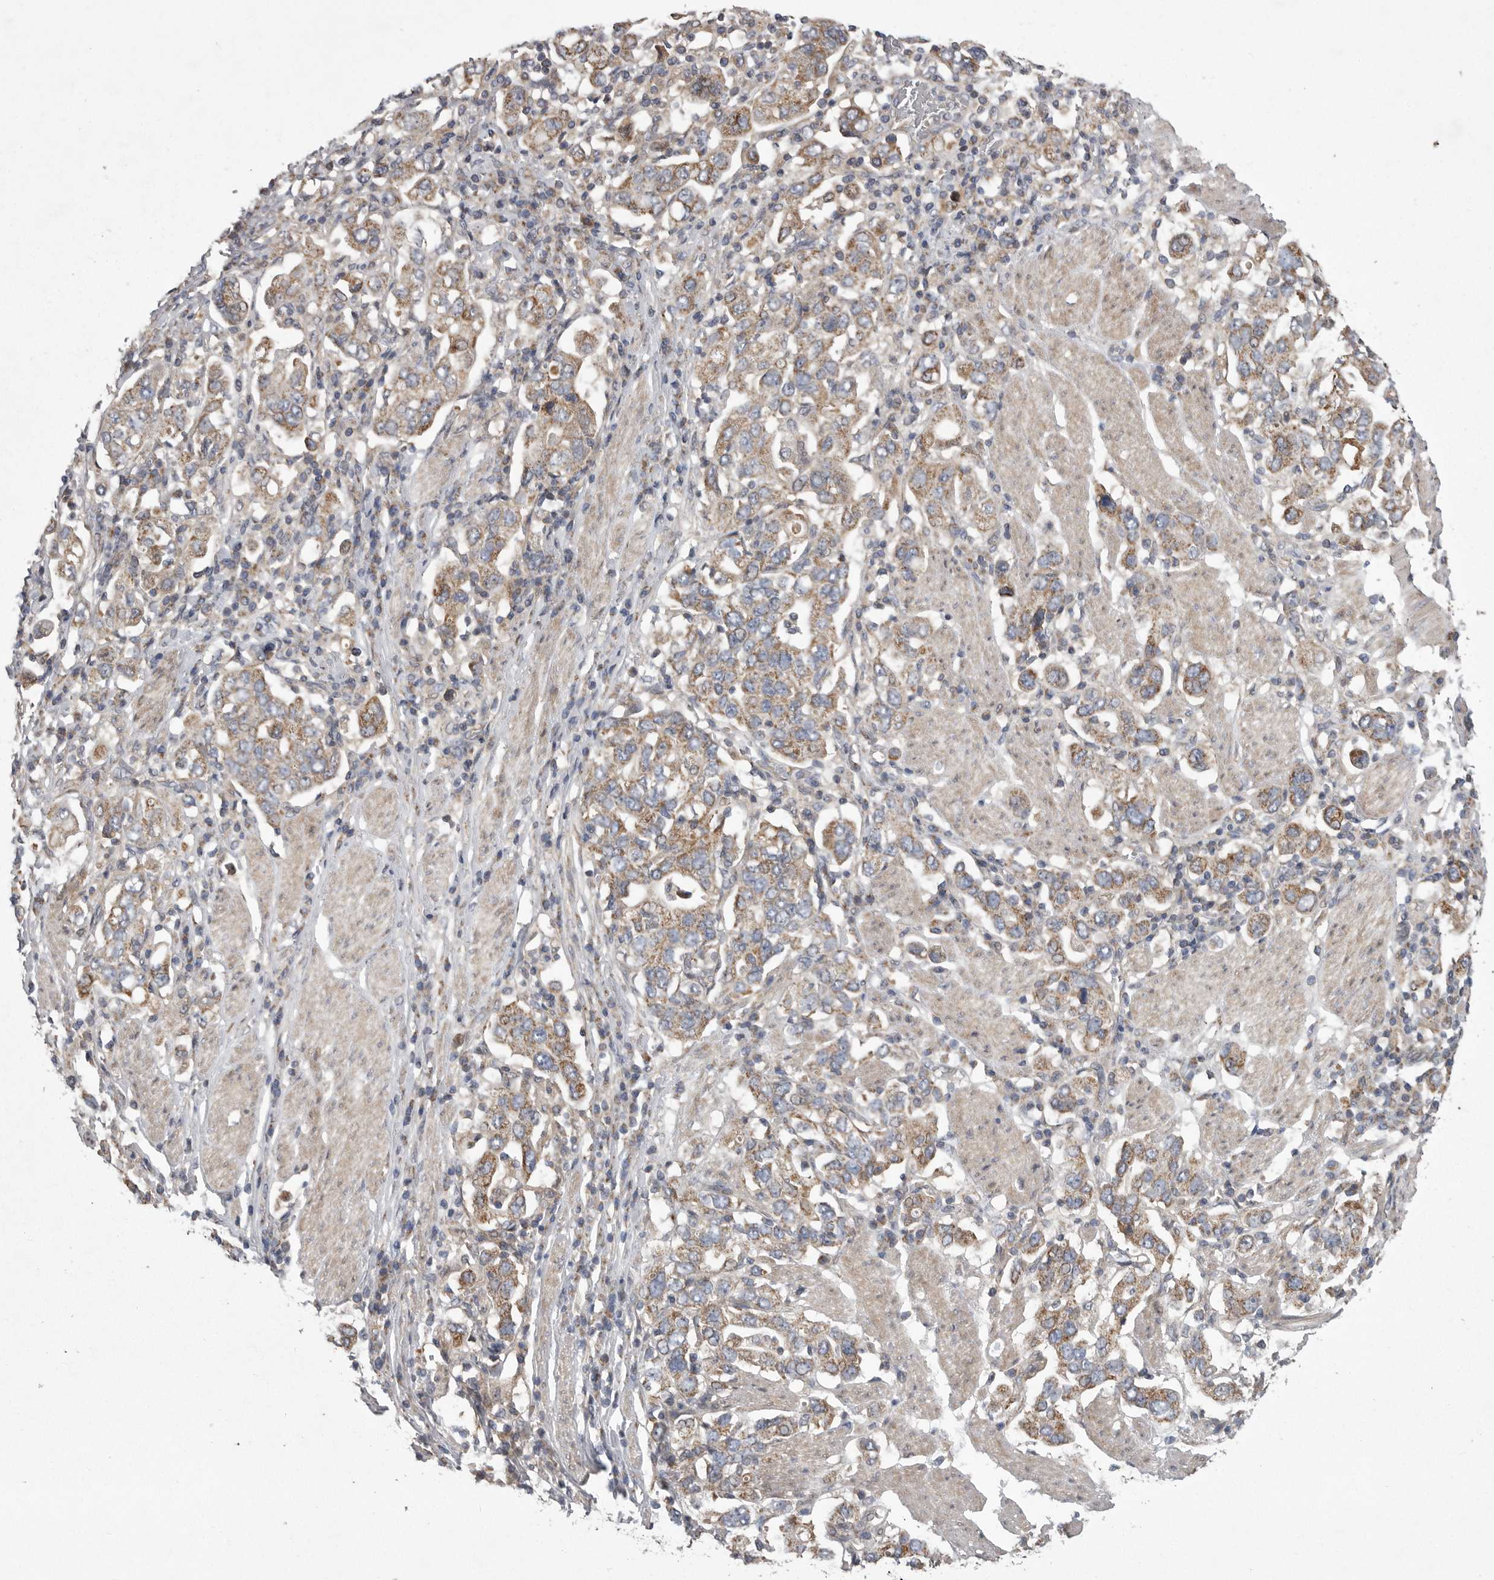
{"staining": {"intensity": "moderate", "quantity": ">75%", "location": "cytoplasmic/membranous"}, "tissue": "stomach cancer", "cell_type": "Tumor cells", "image_type": "cancer", "snomed": [{"axis": "morphology", "description": "Adenocarcinoma, NOS"}, {"axis": "topography", "description": "Stomach, upper"}], "caption": "Immunohistochemical staining of human stomach adenocarcinoma shows medium levels of moderate cytoplasmic/membranous protein positivity in about >75% of tumor cells.", "gene": "CRP", "patient": {"sex": "male", "age": 62}}